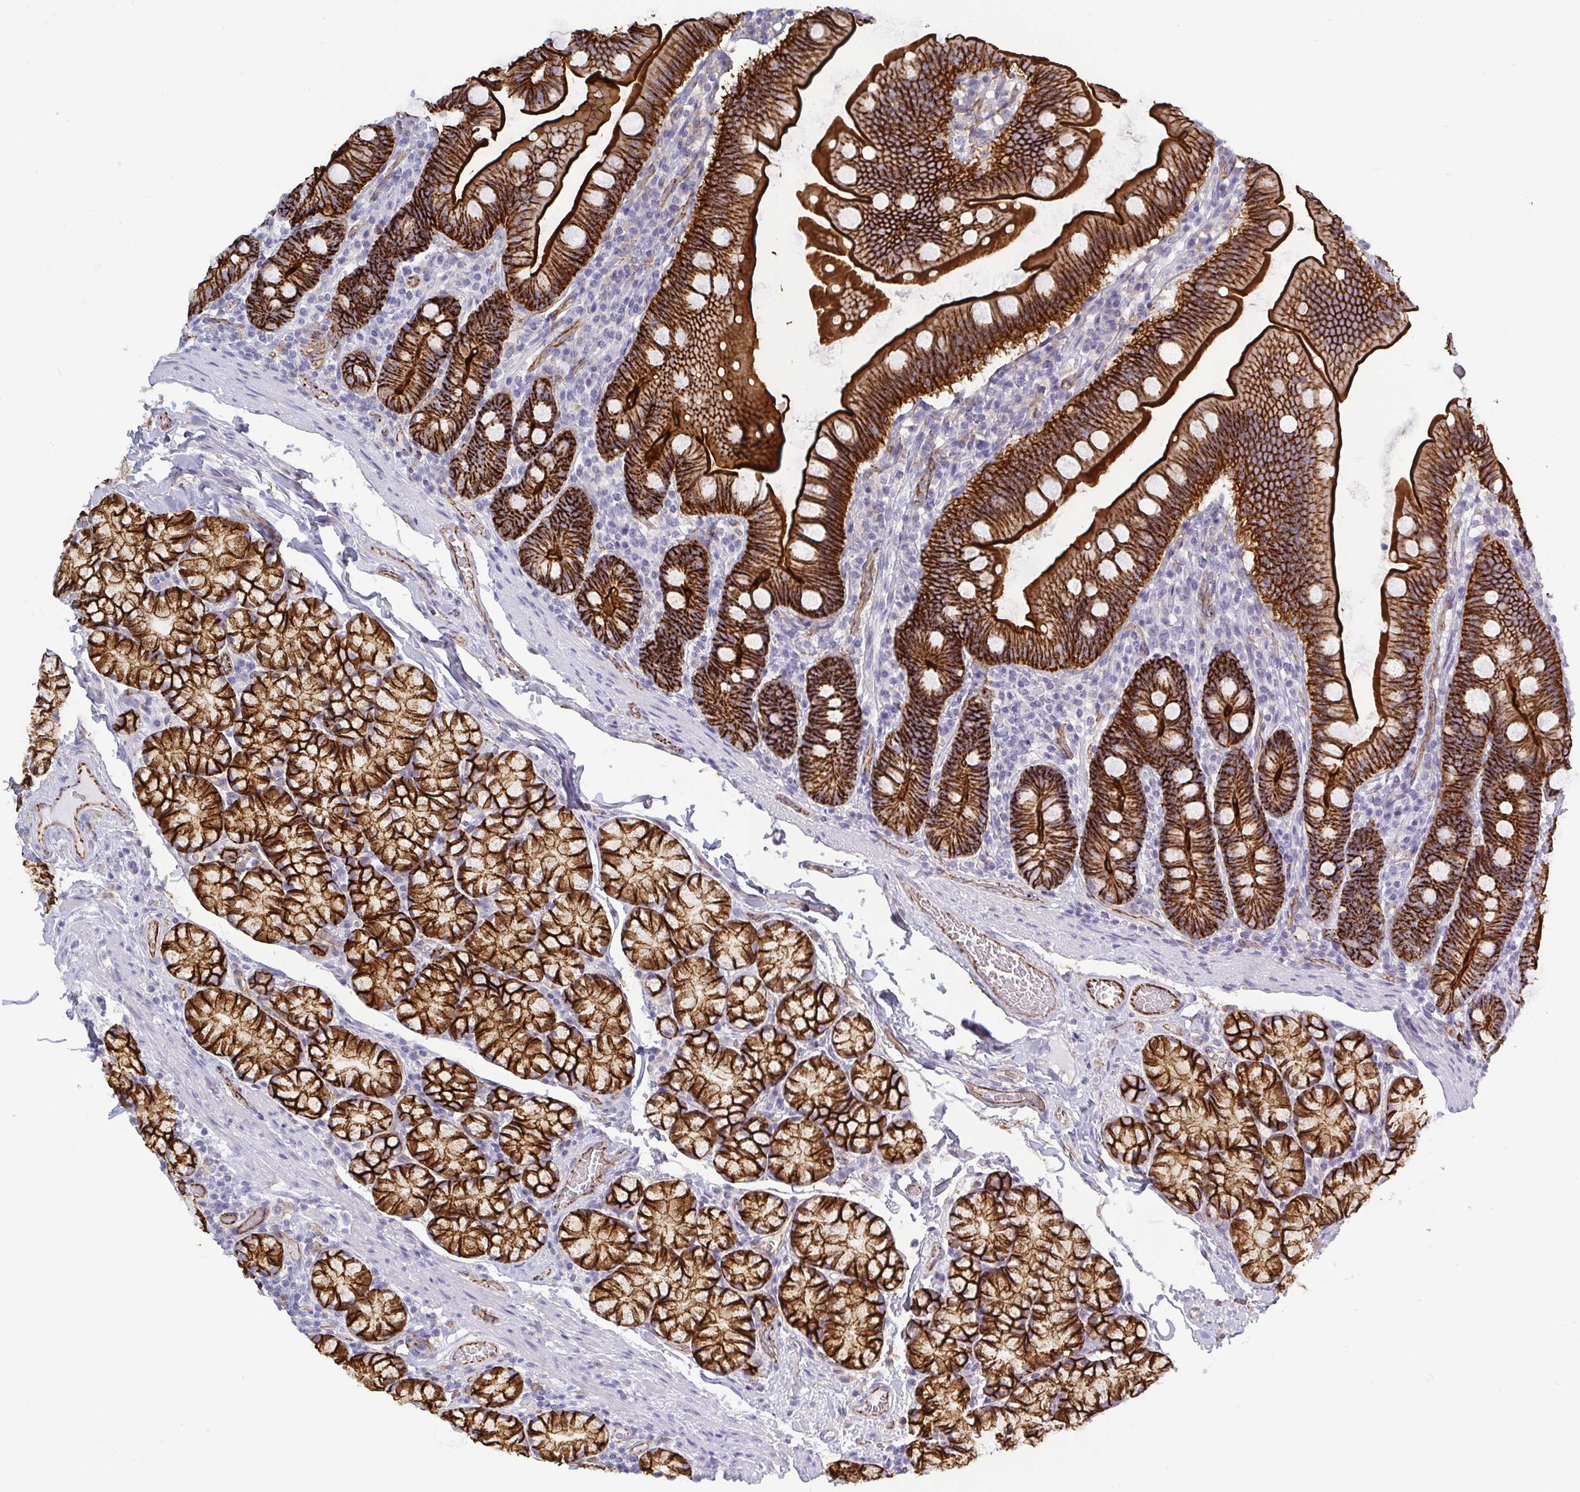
{"staining": {"intensity": "strong", "quantity": ">75%", "location": "cytoplasmic/membranous"}, "tissue": "duodenum", "cell_type": "Glandular cells", "image_type": "normal", "snomed": [{"axis": "morphology", "description": "Normal tissue, NOS"}, {"axis": "topography", "description": "Duodenum"}], "caption": "An image of duodenum stained for a protein displays strong cytoplasmic/membranous brown staining in glandular cells. The staining was performed using DAB (3,3'-diaminobenzidine), with brown indicating positive protein expression. Nuclei are stained blue with hematoxylin.", "gene": "LIMA1", "patient": {"sex": "female", "age": 67}}